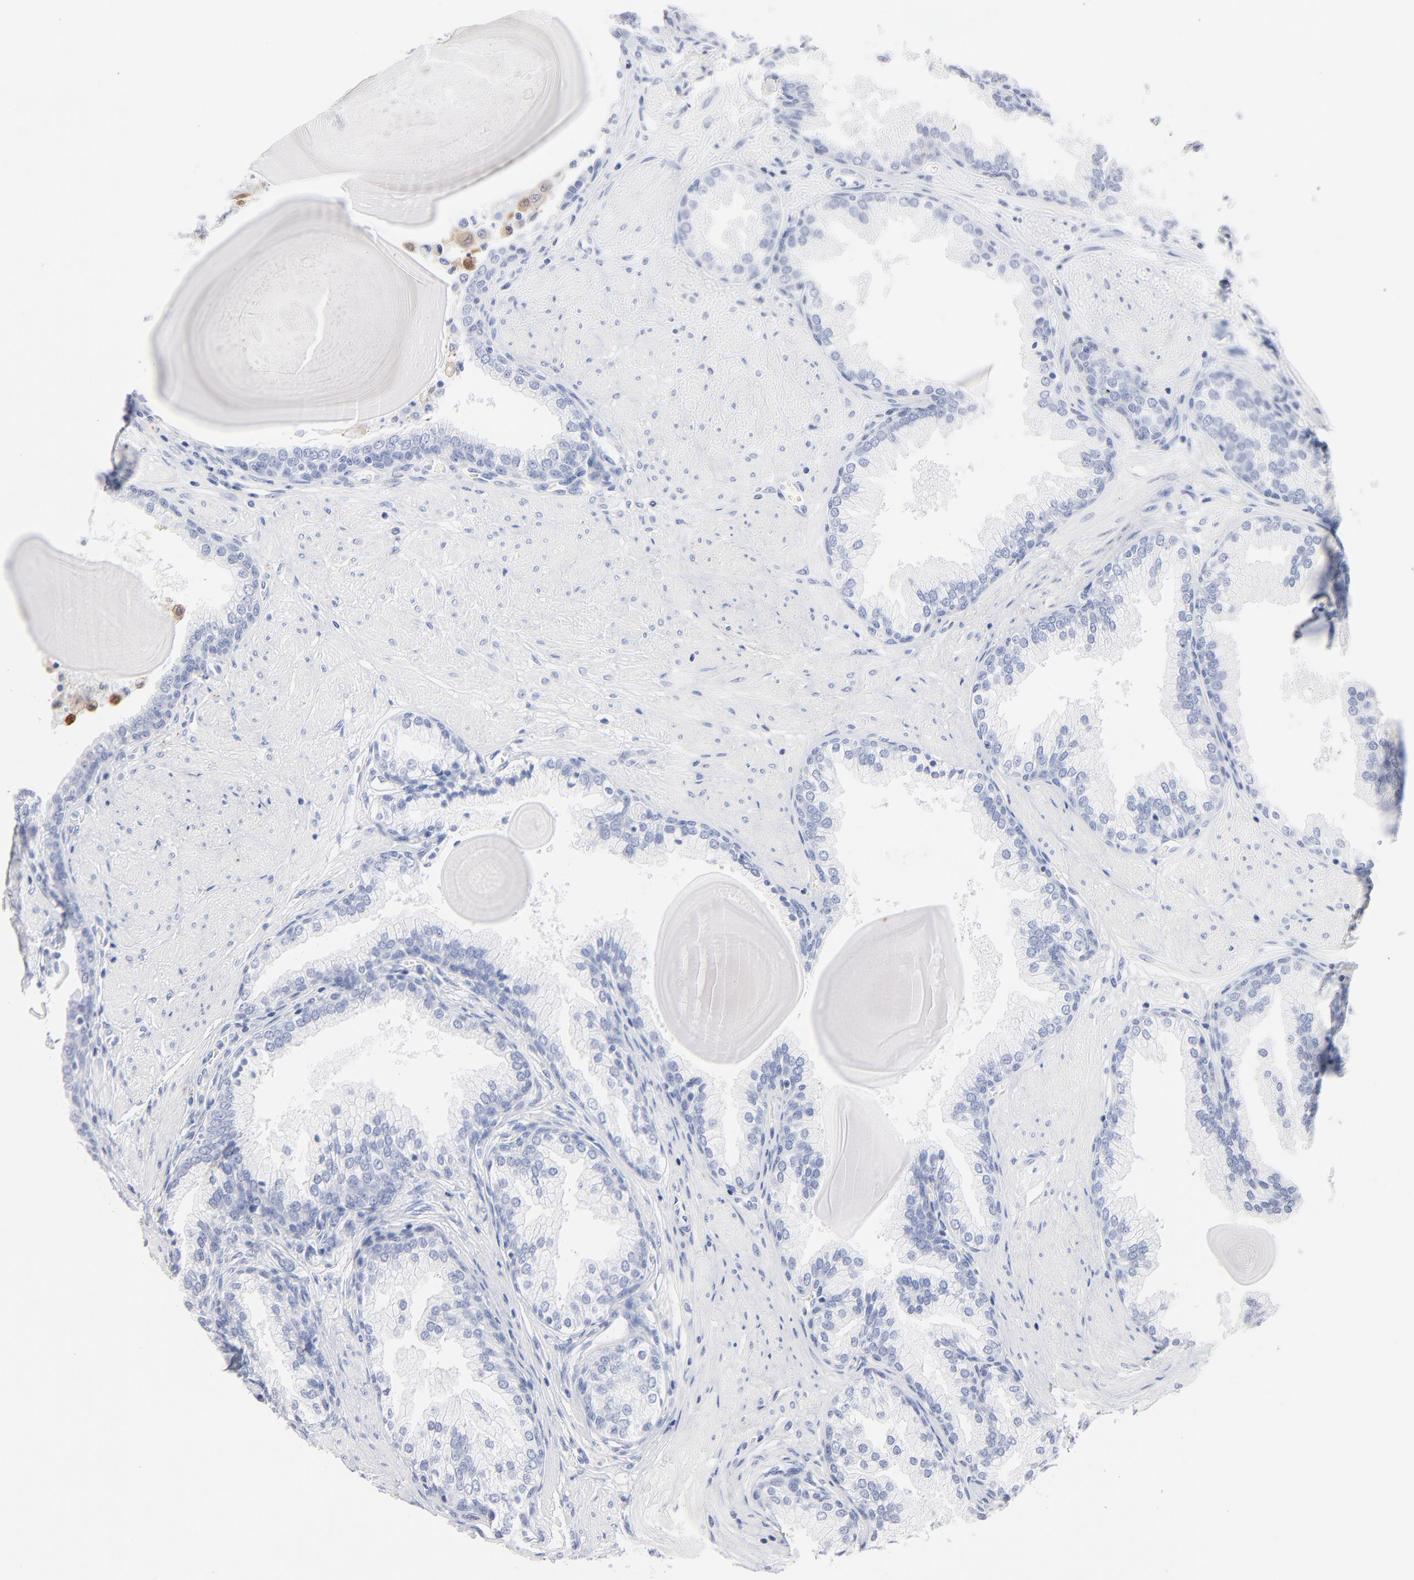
{"staining": {"intensity": "negative", "quantity": "none", "location": "none"}, "tissue": "prostate", "cell_type": "Glandular cells", "image_type": "normal", "snomed": [{"axis": "morphology", "description": "Normal tissue, NOS"}, {"axis": "topography", "description": "Prostate"}], "caption": "The photomicrograph displays no significant expression in glandular cells of prostate.", "gene": "IFIT2", "patient": {"sex": "male", "age": 51}}